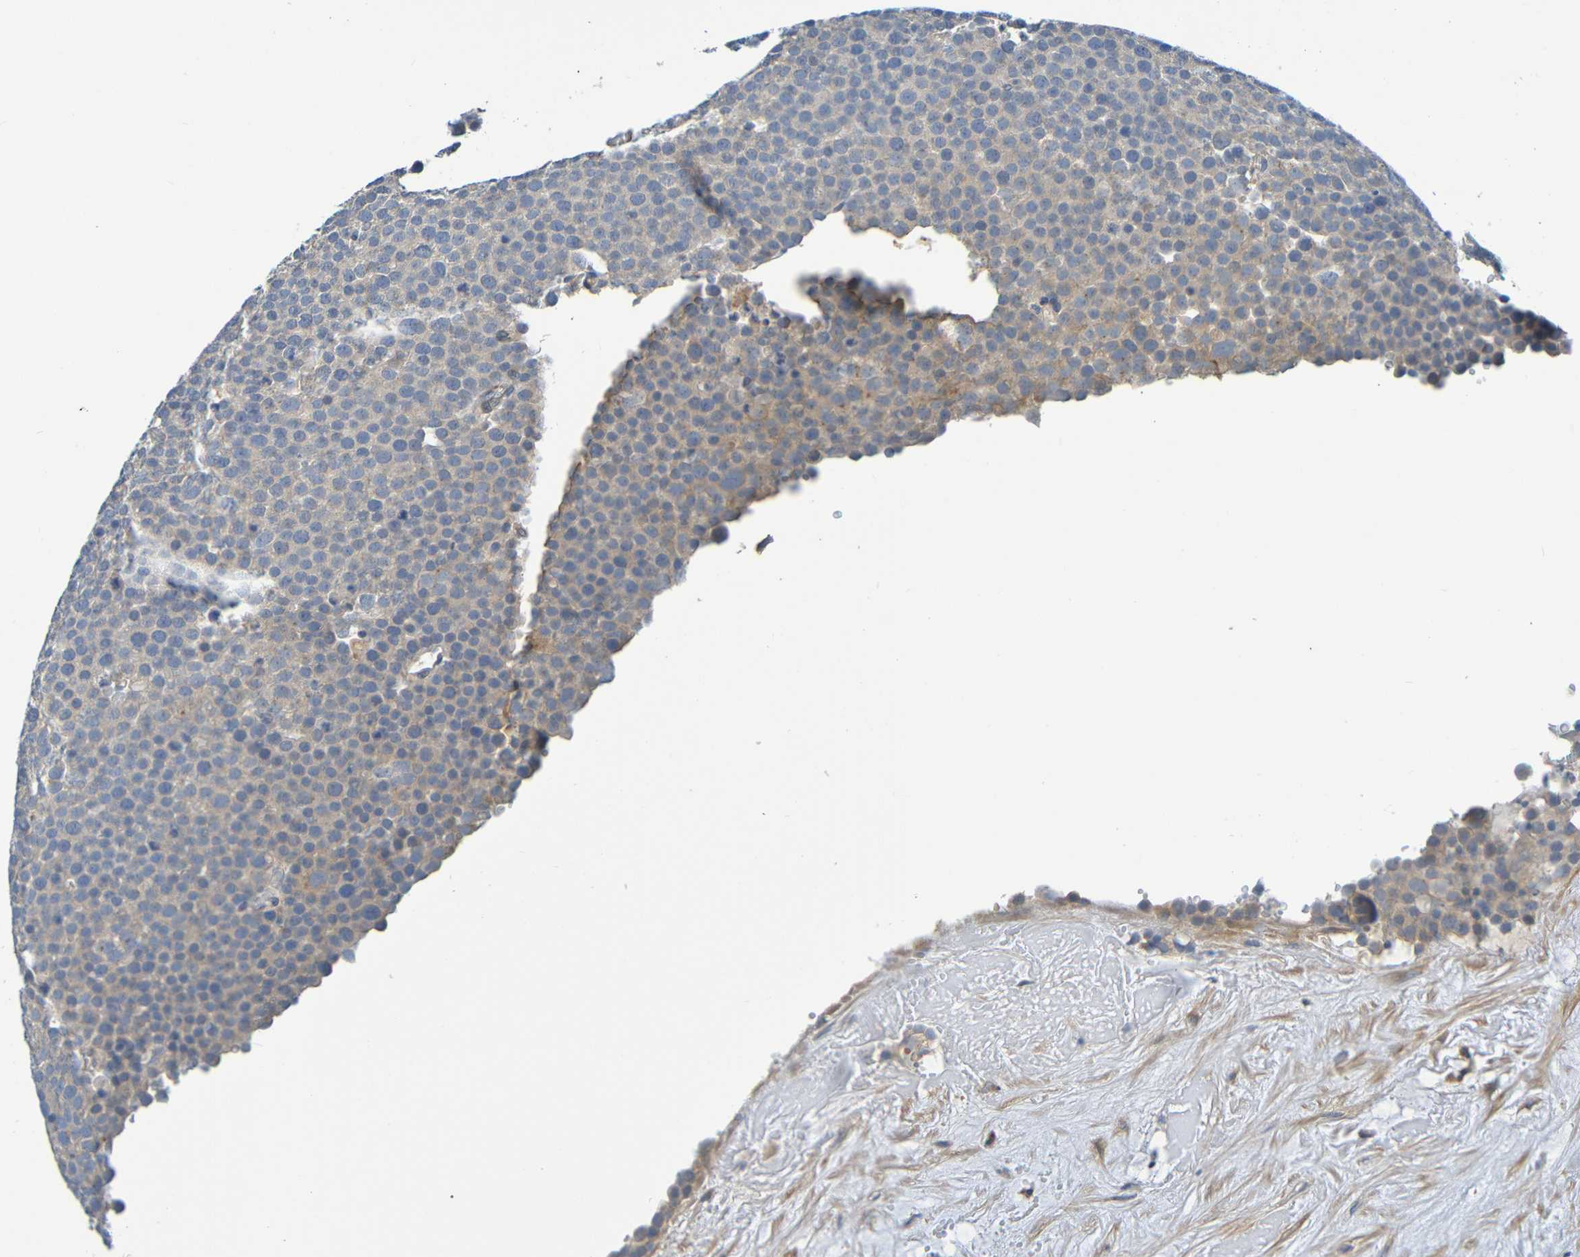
{"staining": {"intensity": "weak", "quantity": "<25%", "location": "cytoplasmic/membranous"}, "tissue": "testis cancer", "cell_type": "Tumor cells", "image_type": "cancer", "snomed": [{"axis": "morphology", "description": "Seminoma, NOS"}, {"axis": "topography", "description": "Testis"}], "caption": "This photomicrograph is of testis seminoma stained with immunohistochemistry (IHC) to label a protein in brown with the nuclei are counter-stained blue. There is no positivity in tumor cells. The staining was performed using DAB (3,3'-diaminobenzidine) to visualize the protein expression in brown, while the nuclei were stained in blue with hematoxylin (Magnification: 20x).", "gene": "CYP4F2", "patient": {"sex": "male", "age": 71}}